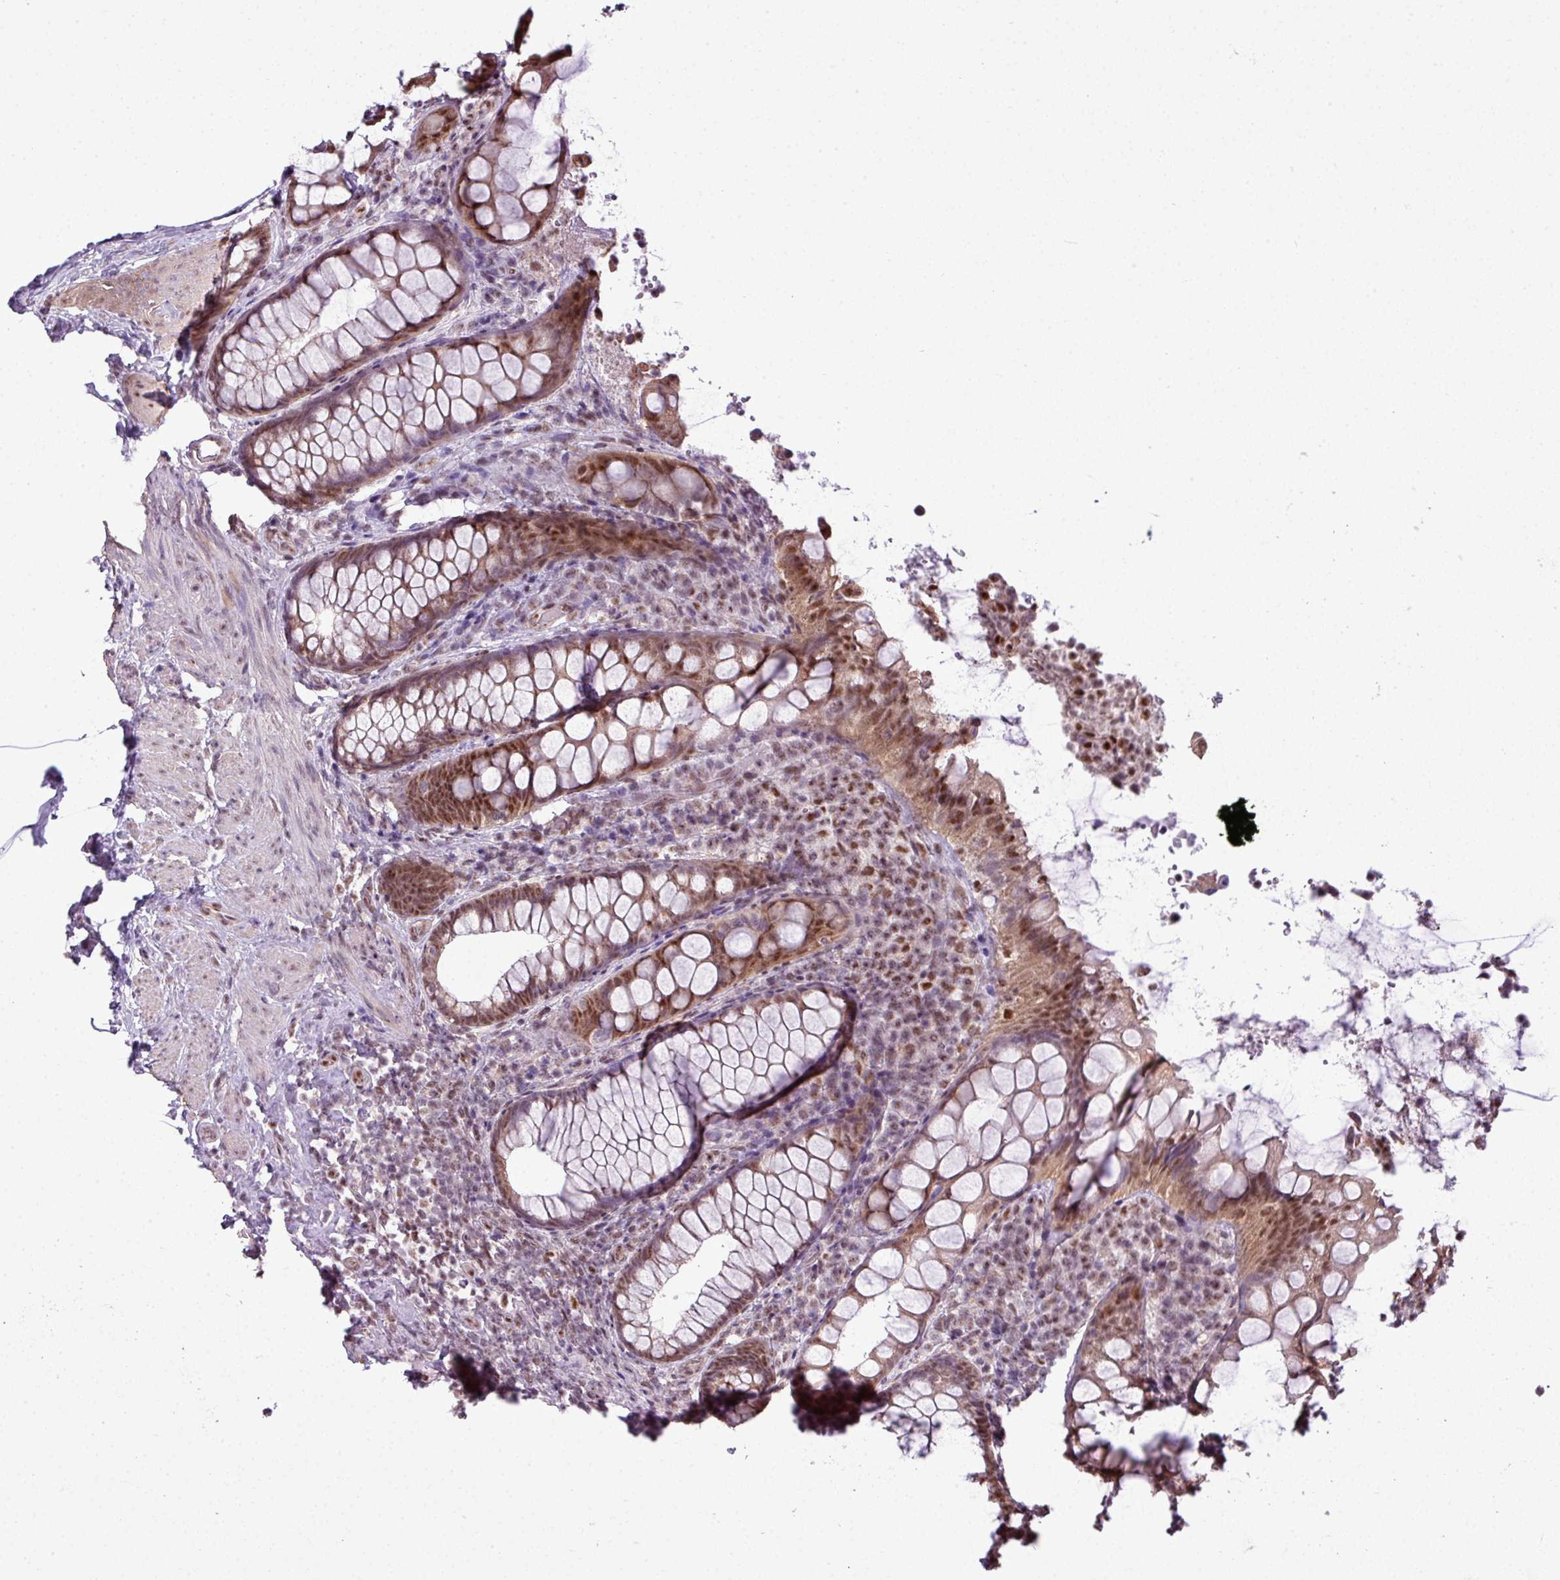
{"staining": {"intensity": "moderate", "quantity": ">75%", "location": "cytoplasmic/membranous,nuclear"}, "tissue": "rectum", "cell_type": "Glandular cells", "image_type": "normal", "snomed": [{"axis": "morphology", "description": "Normal tissue, NOS"}, {"axis": "topography", "description": "Rectum"}, {"axis": "topography", "description": "Peripheral nerve tissue"}], "caption": "Approximately >75% of glandular cells in normal rectum show moderate cytoplasmic/membranous,nuclear protein staining as visualized by brown immunohistochemical staining.", "gene": "ZNF217", "patient": {"sex": "female", "age": 69}}